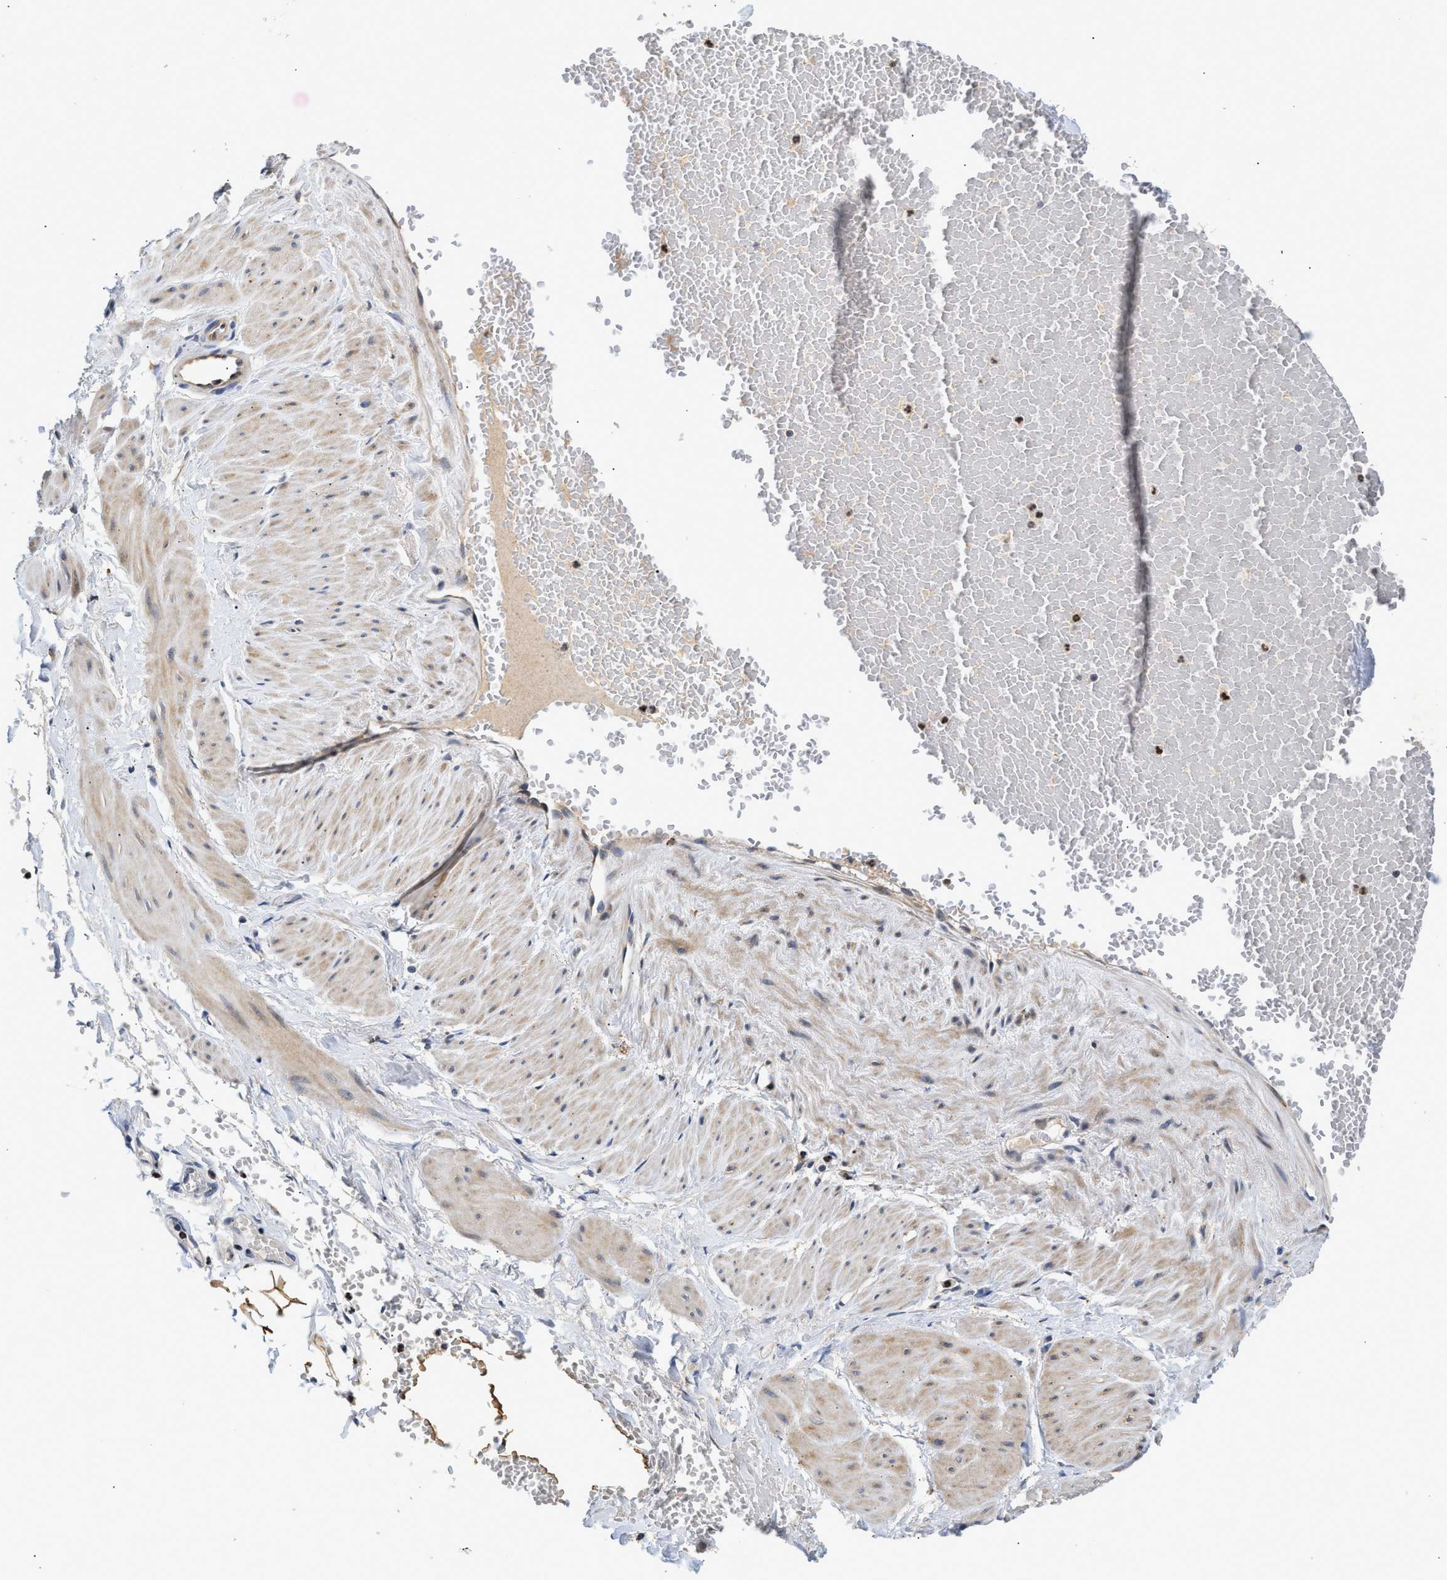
{"staining": {"intensity": "moderate", "quantity": "<25%", "location": "cytoplasmic/membranous"}, "tissue": "adipose tissue", "cell_type": "Adipocytes", "image_type": "normal", "snomed": [{"axis": "morphology", "description": "Normal tissue, NOS"}, {"axis": "topography", "description": "Soft tissue"}], "caption": "Immunohistochemistry (IHC) image of unremarkable adipose tissue: adipose tissue stained using immunohistochemistry reveals low levels of moderate protein expression localized specifically in the cytoplasmic/membranous of adipocytes, appearing as a cytoplasmic/membranous brown color.", "gene": "PPM1L", "patient": {"sex": "male", "age": 72}}